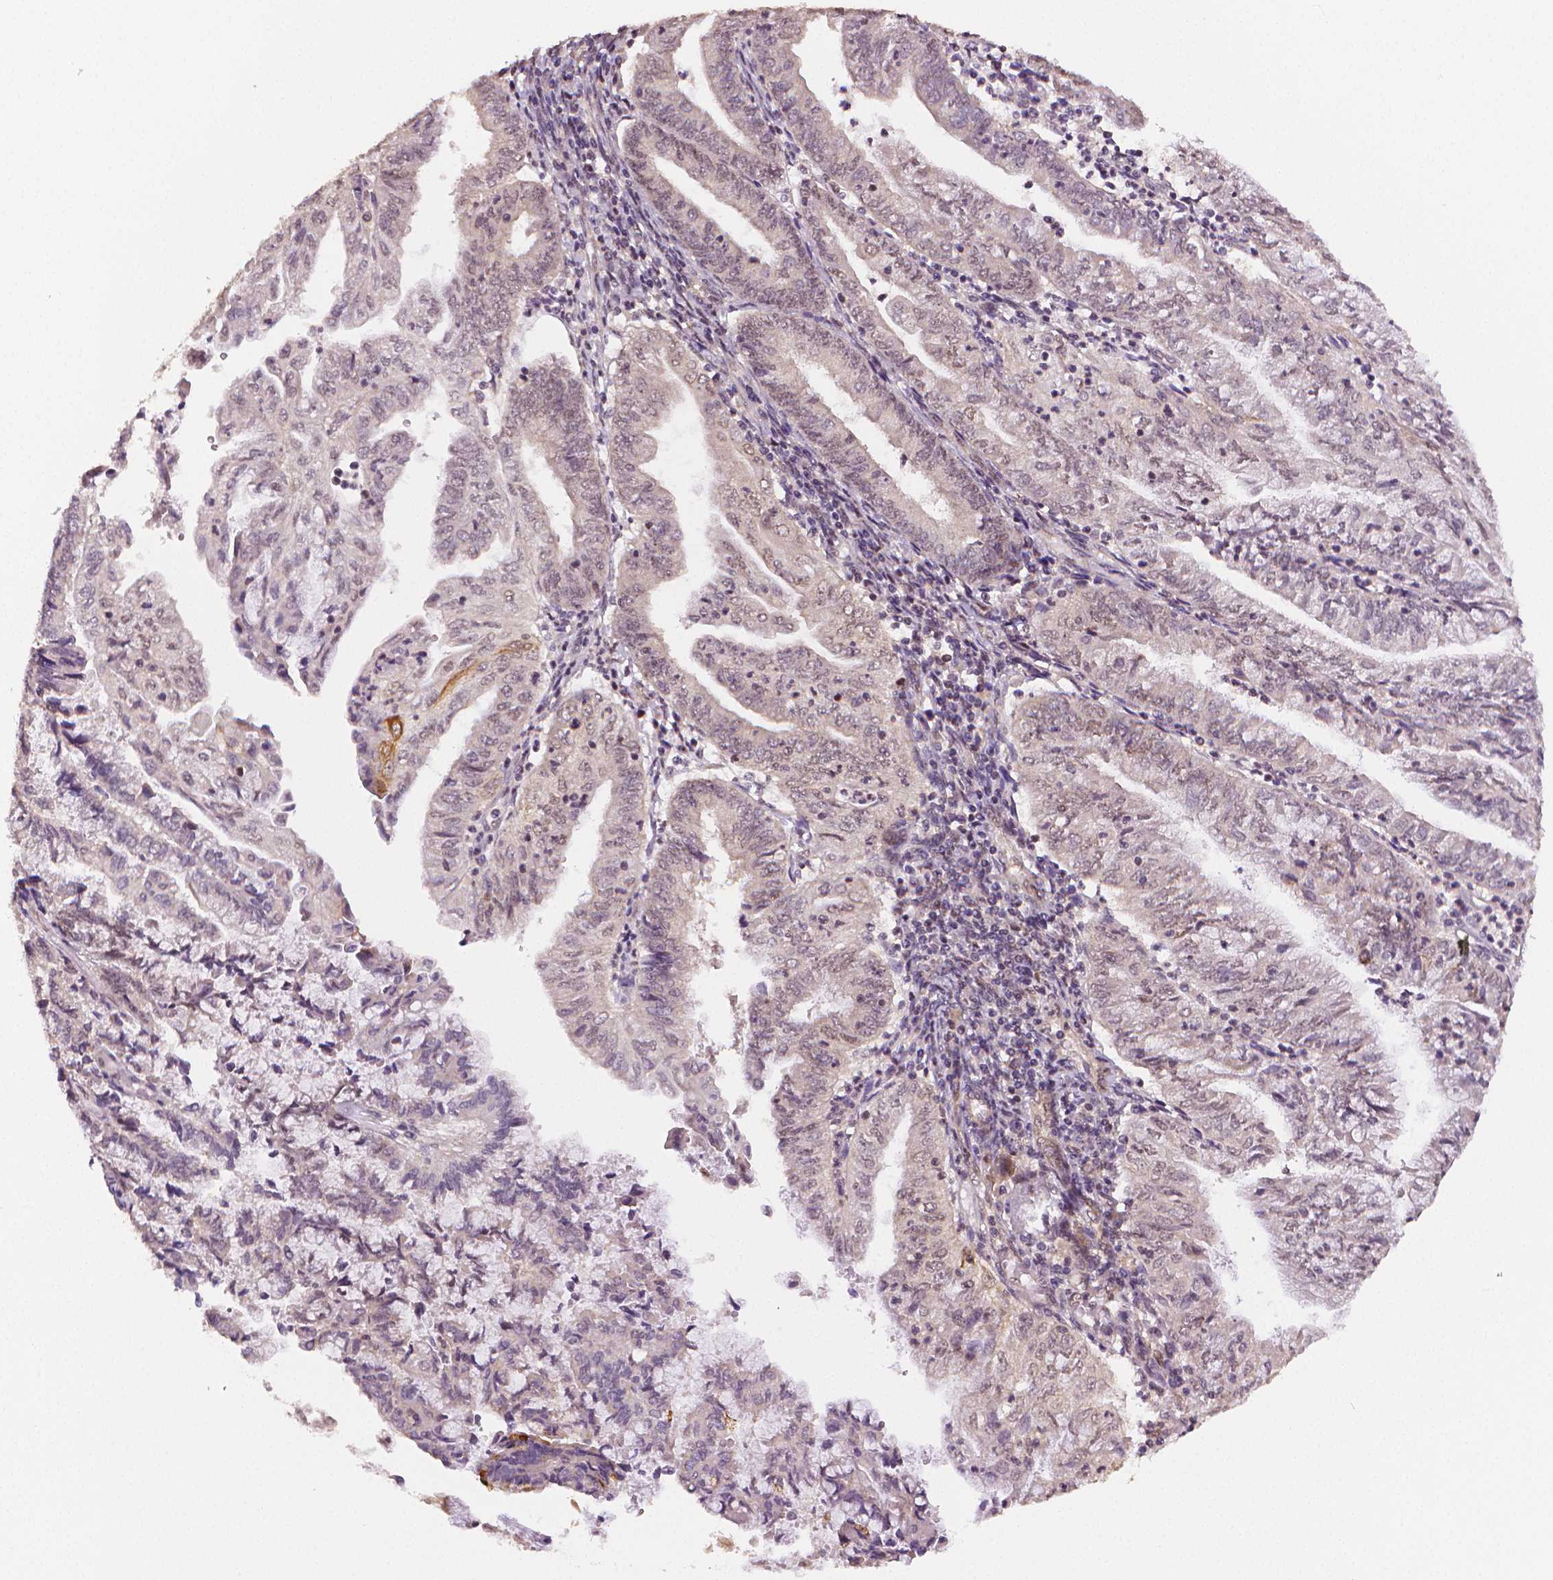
{"staining": {"intensity": "moderate", "quantity": "<25%", "location": "cytoplasmic/membranous"}, "tissue": "endometrial cancer", "cell_type": "Tumor cells", "image_type": "cancer", "snomed": [{"axis": "morphology", "description": "Adenocarcinoma, NOS"}, {"axis": "topography", "description": "Endometrium"}], "caption": "Immunohistochemistry (DAB) staining of human endometrial cancer (adenocarcinoma) shows moderate cytoplasmic/membranous protein staining in approximately <25% of tumor cells.", "gene": "STAT3", "patient": {"sex": "female", "age": 55}}